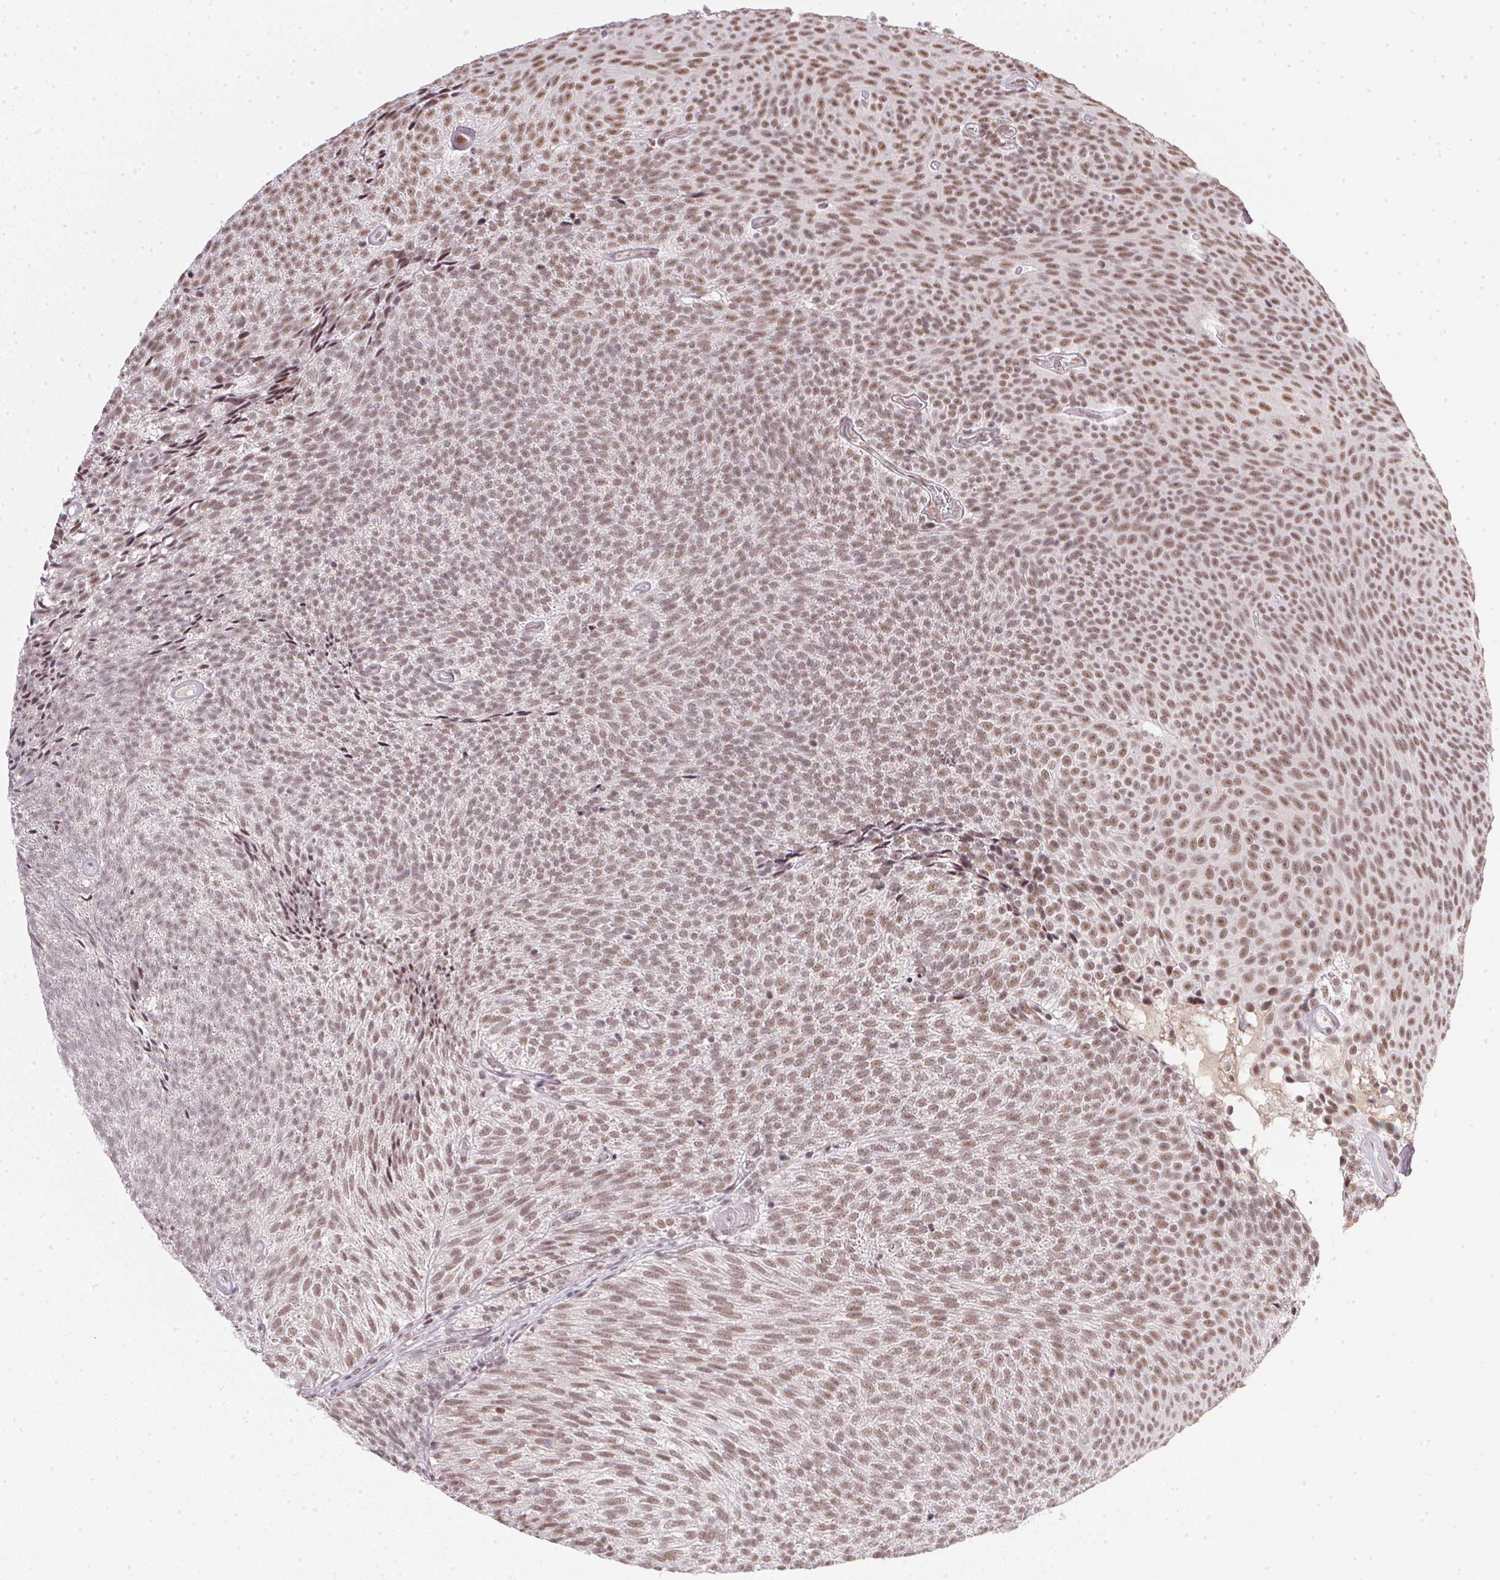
{"staining": {"intensity": "moderate", "quantity": ">75%", "location": "nuclear"}, "tissue": "urothelial cancer", "cell_type": "Tumor cells", "image_type": "cancer", "snomed": [{"axis": "morphology", "description": "Urothelial carcinoma, Low grade"}, {"axis": "topography", "description": "Urinary bladder"}], "caption": "Immunohistochemical staining of low-grade urothelial carcinoma demonstrates moderate nuclear protein expression in about >75% of tumor cells.", "gene": "SRSF7", "patient": {"sex": "male", "age": 77}}